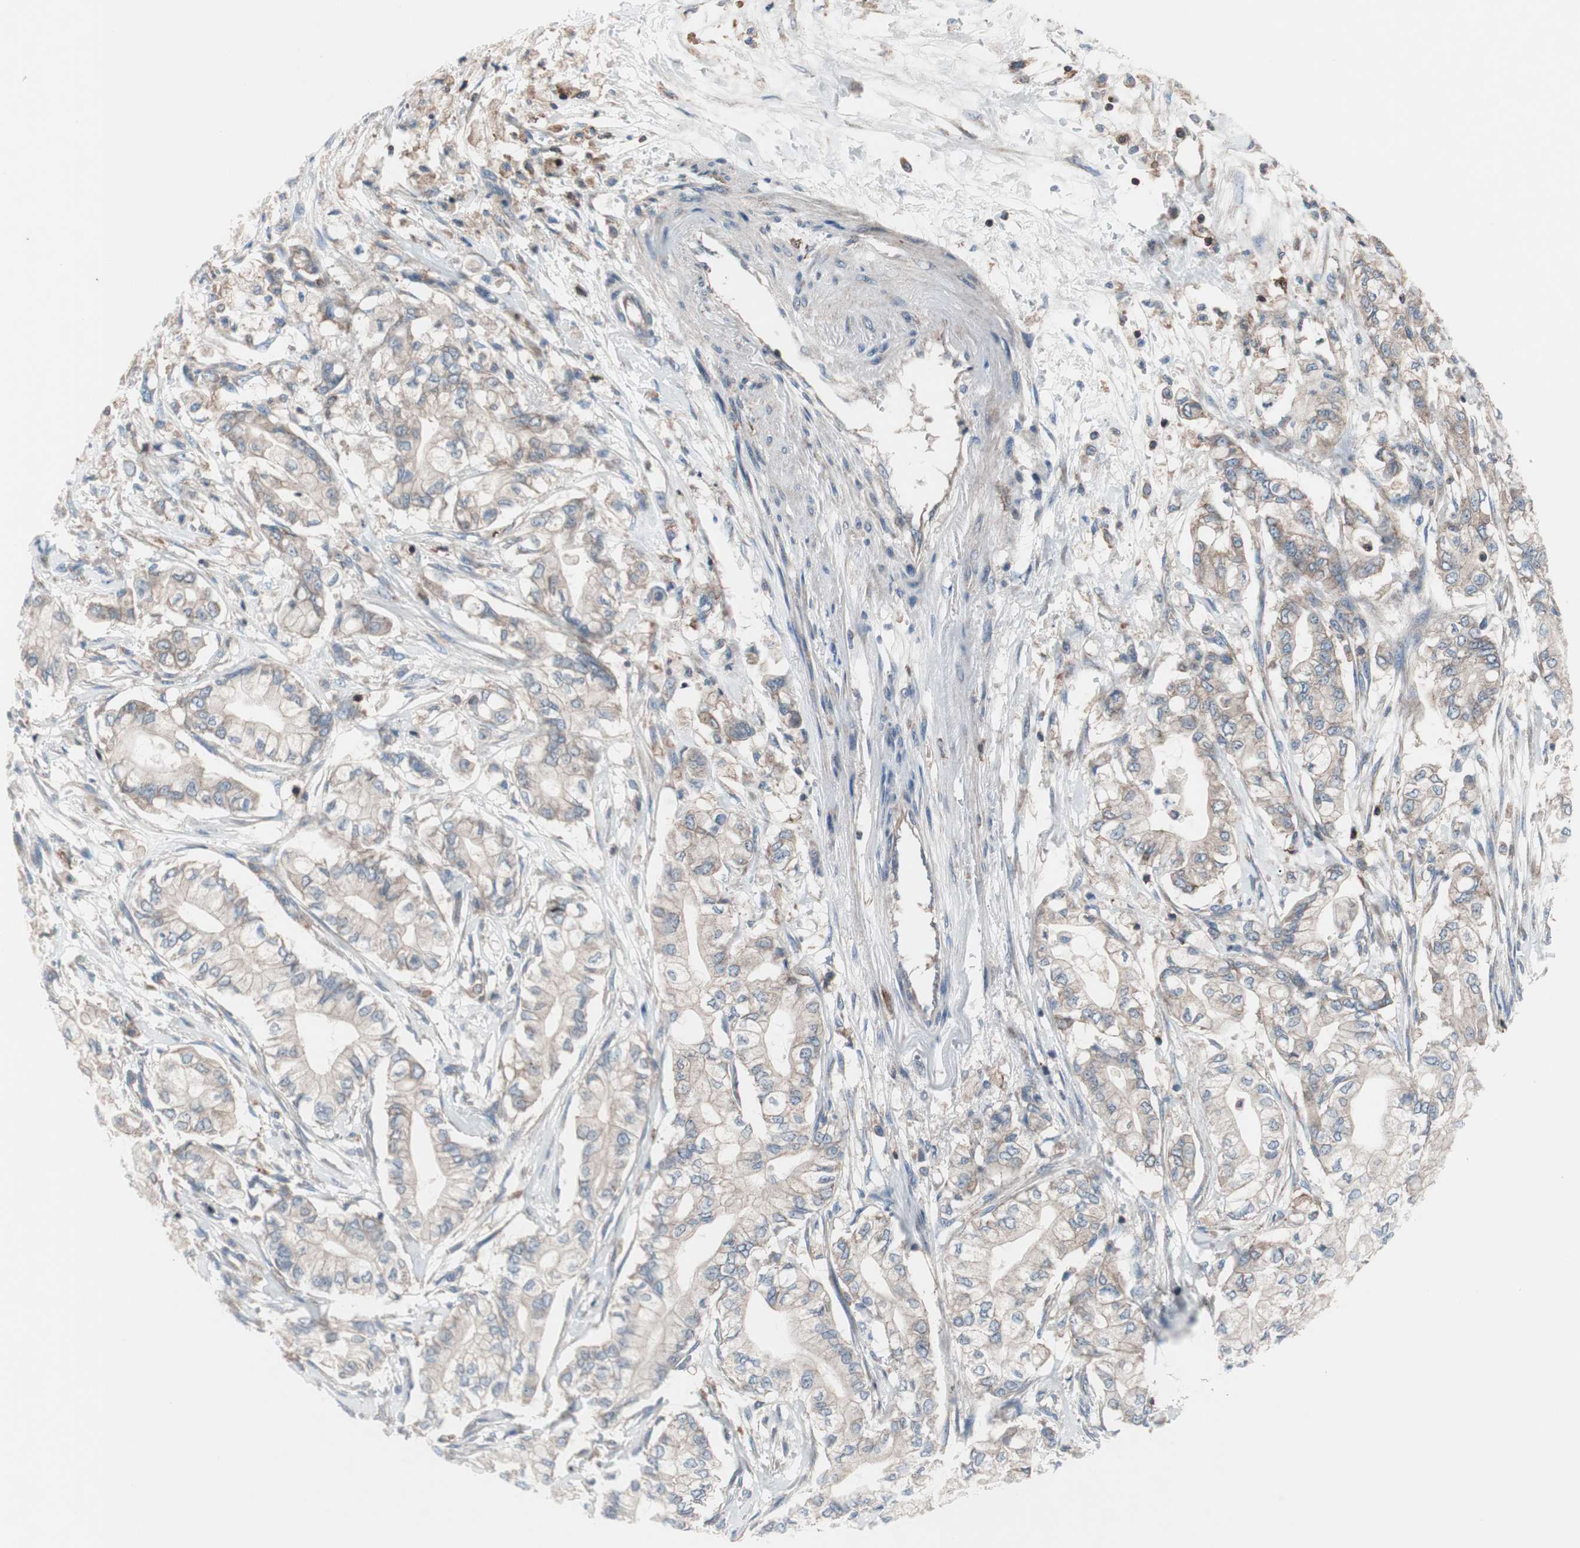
{"staining": {"intensity": "weak", "quantity": ">75%", "location": "cytoplasmic/membranous"}, "tissue": "pancreatic cancer", "cell_type": "Tumor cells", "image_type": "cancer", "snomed": [{"axis": "morphology", "description": "Adenocarcinoma, NOS"}, {"axis": "topography", "description": "Pancreas"}], "caption": "IHC micrograph of human pancreatic cancer (adenocarcinoma) stained for a protein (brown), which shows low levels of weak cytoplasmic/membranous staining in about >75% of tumor cells.", "gene": "PIK3R1", "patient": {"sex": "male", "age": 70}}